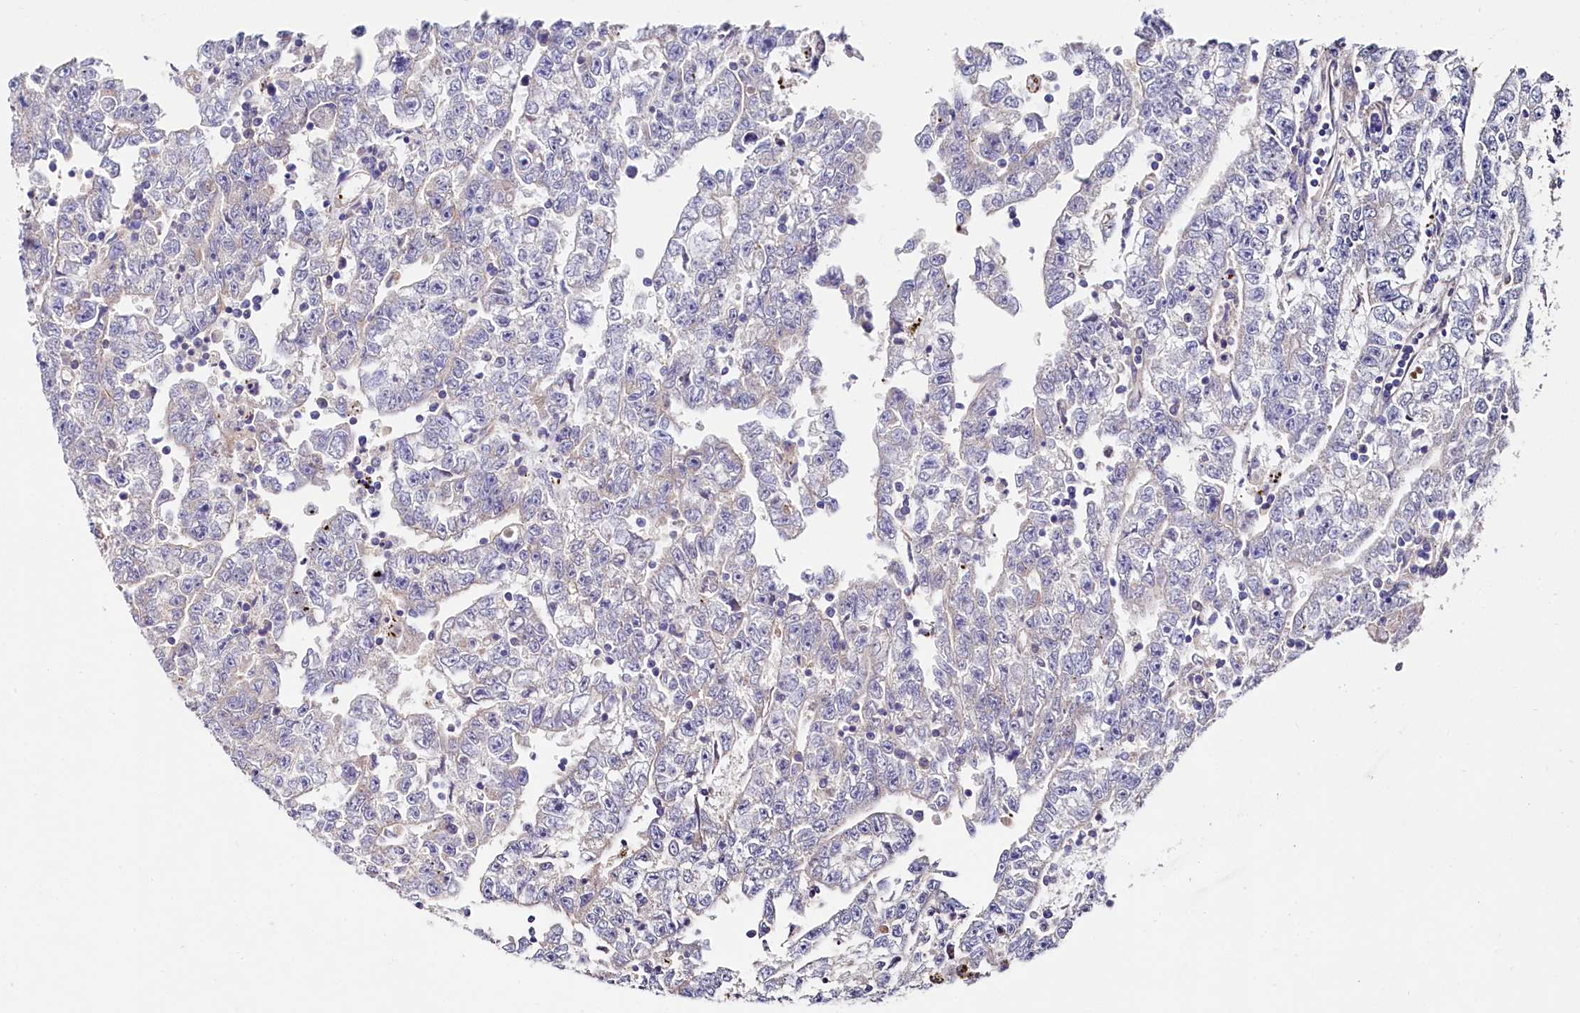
{"staining": {"intensity": "negative", "quantity": "none", "location": "none"}, "tissue": "testis cancer", "cell_type": "Tumor cells", "image_type": "cancer", "snomed": [{"axis": "morphology", "description": "Carcinoma, Embryonal, NOS"}, {"axis": "topography", "description": "Testis"}], "caption": "Testis embryonal carcinoma stained for a protein using immunohistochemistry reveals no positivity tumor cells.", "gene": "QARS1", "patient": {"sex": "male", "age": 25}}